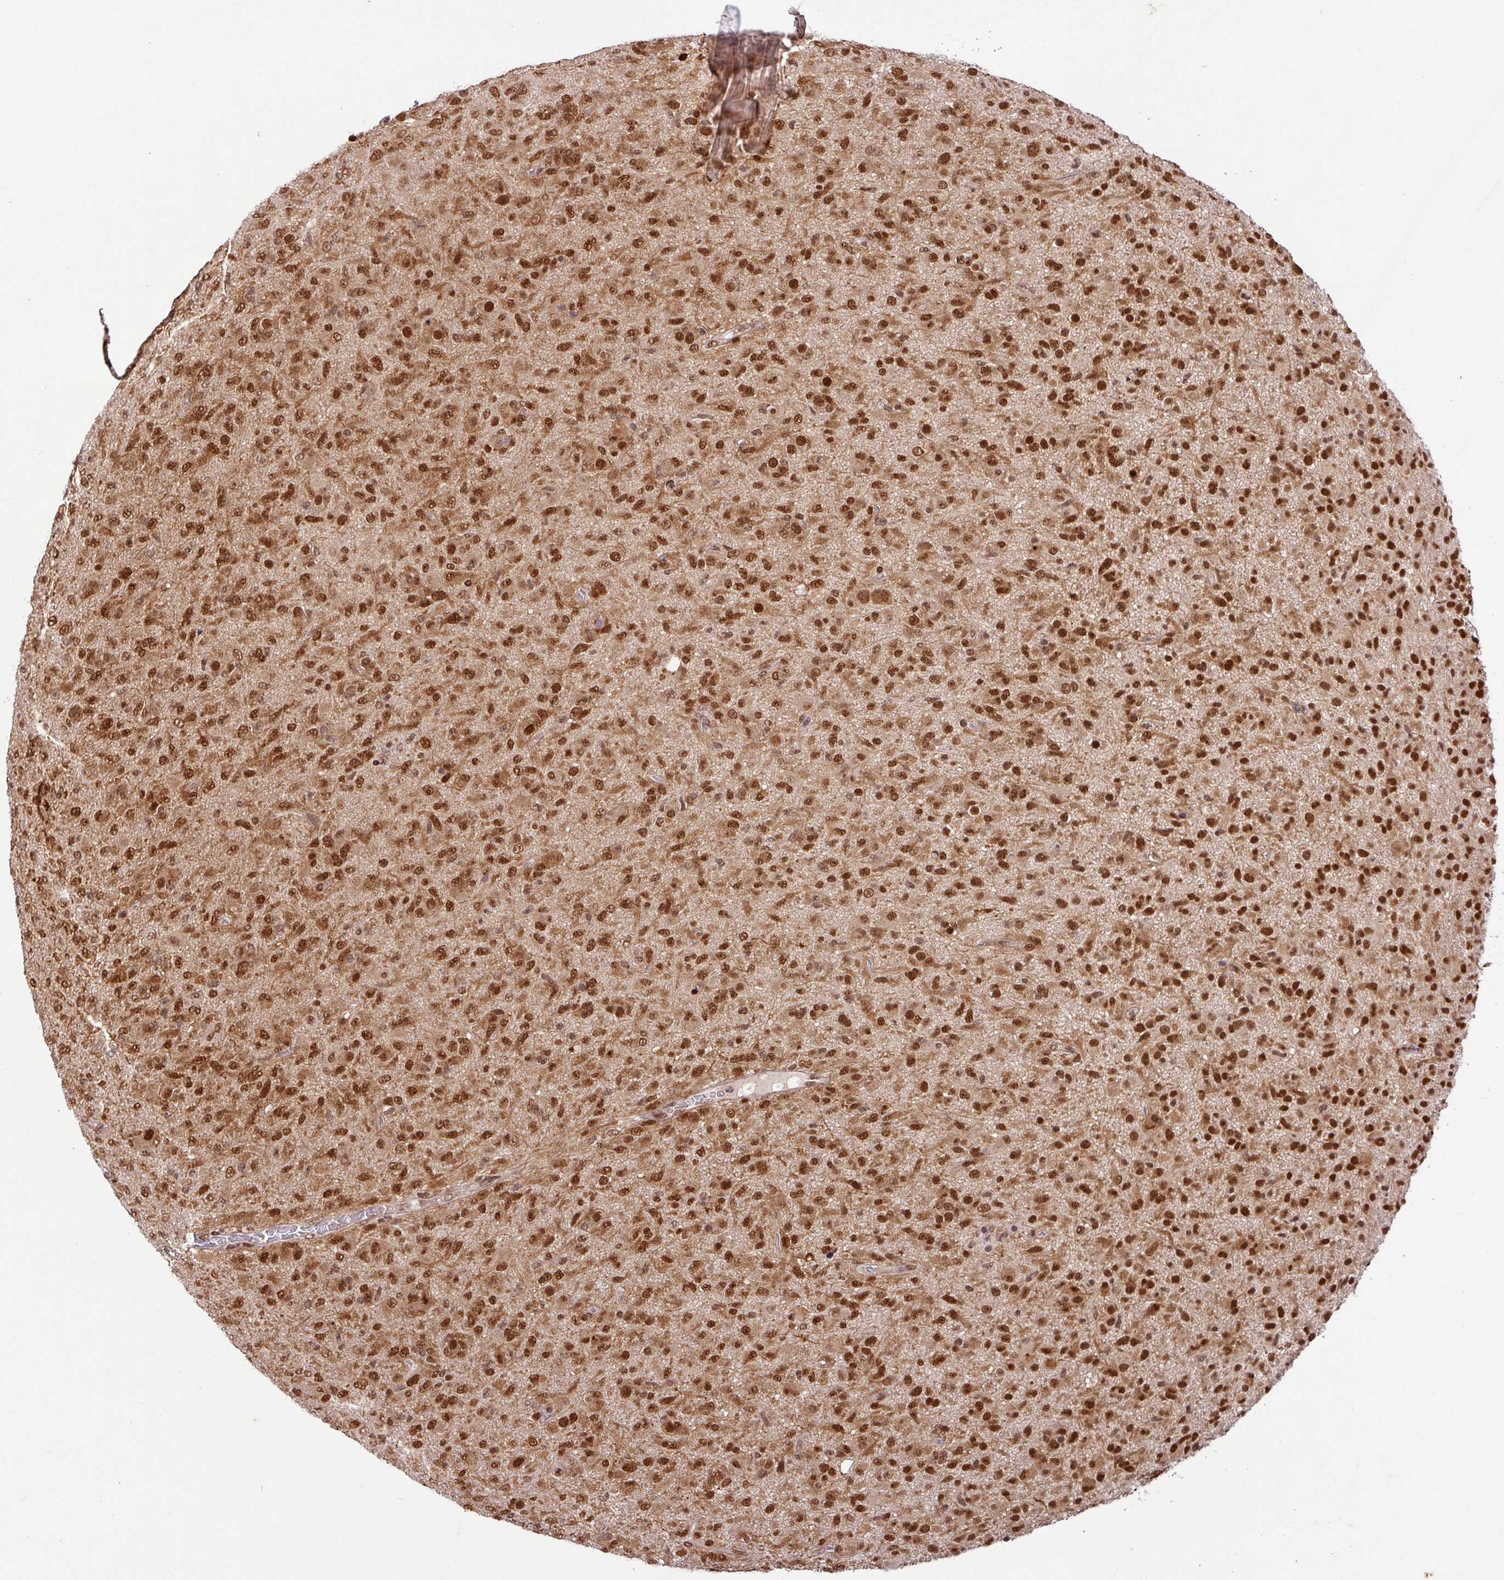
{"staining": {"intensity": "moderate", "quantity": ">75%", "location": "nuclear"}, "tissue": "glioma", "cell_type": "Tumor cells", "image_type": "cancer", "snomed": [{"axis": "morphology", "description": "Glioma, malignant, Low grade"}, {"axis": "topography", "description": "Brain"}], "caption": "A brown stain labels moderate nuclear staining of a protein in human glioma tumor cells.", "gene": "SRSF2", "patient": {"sex": "male", "age": 65}}